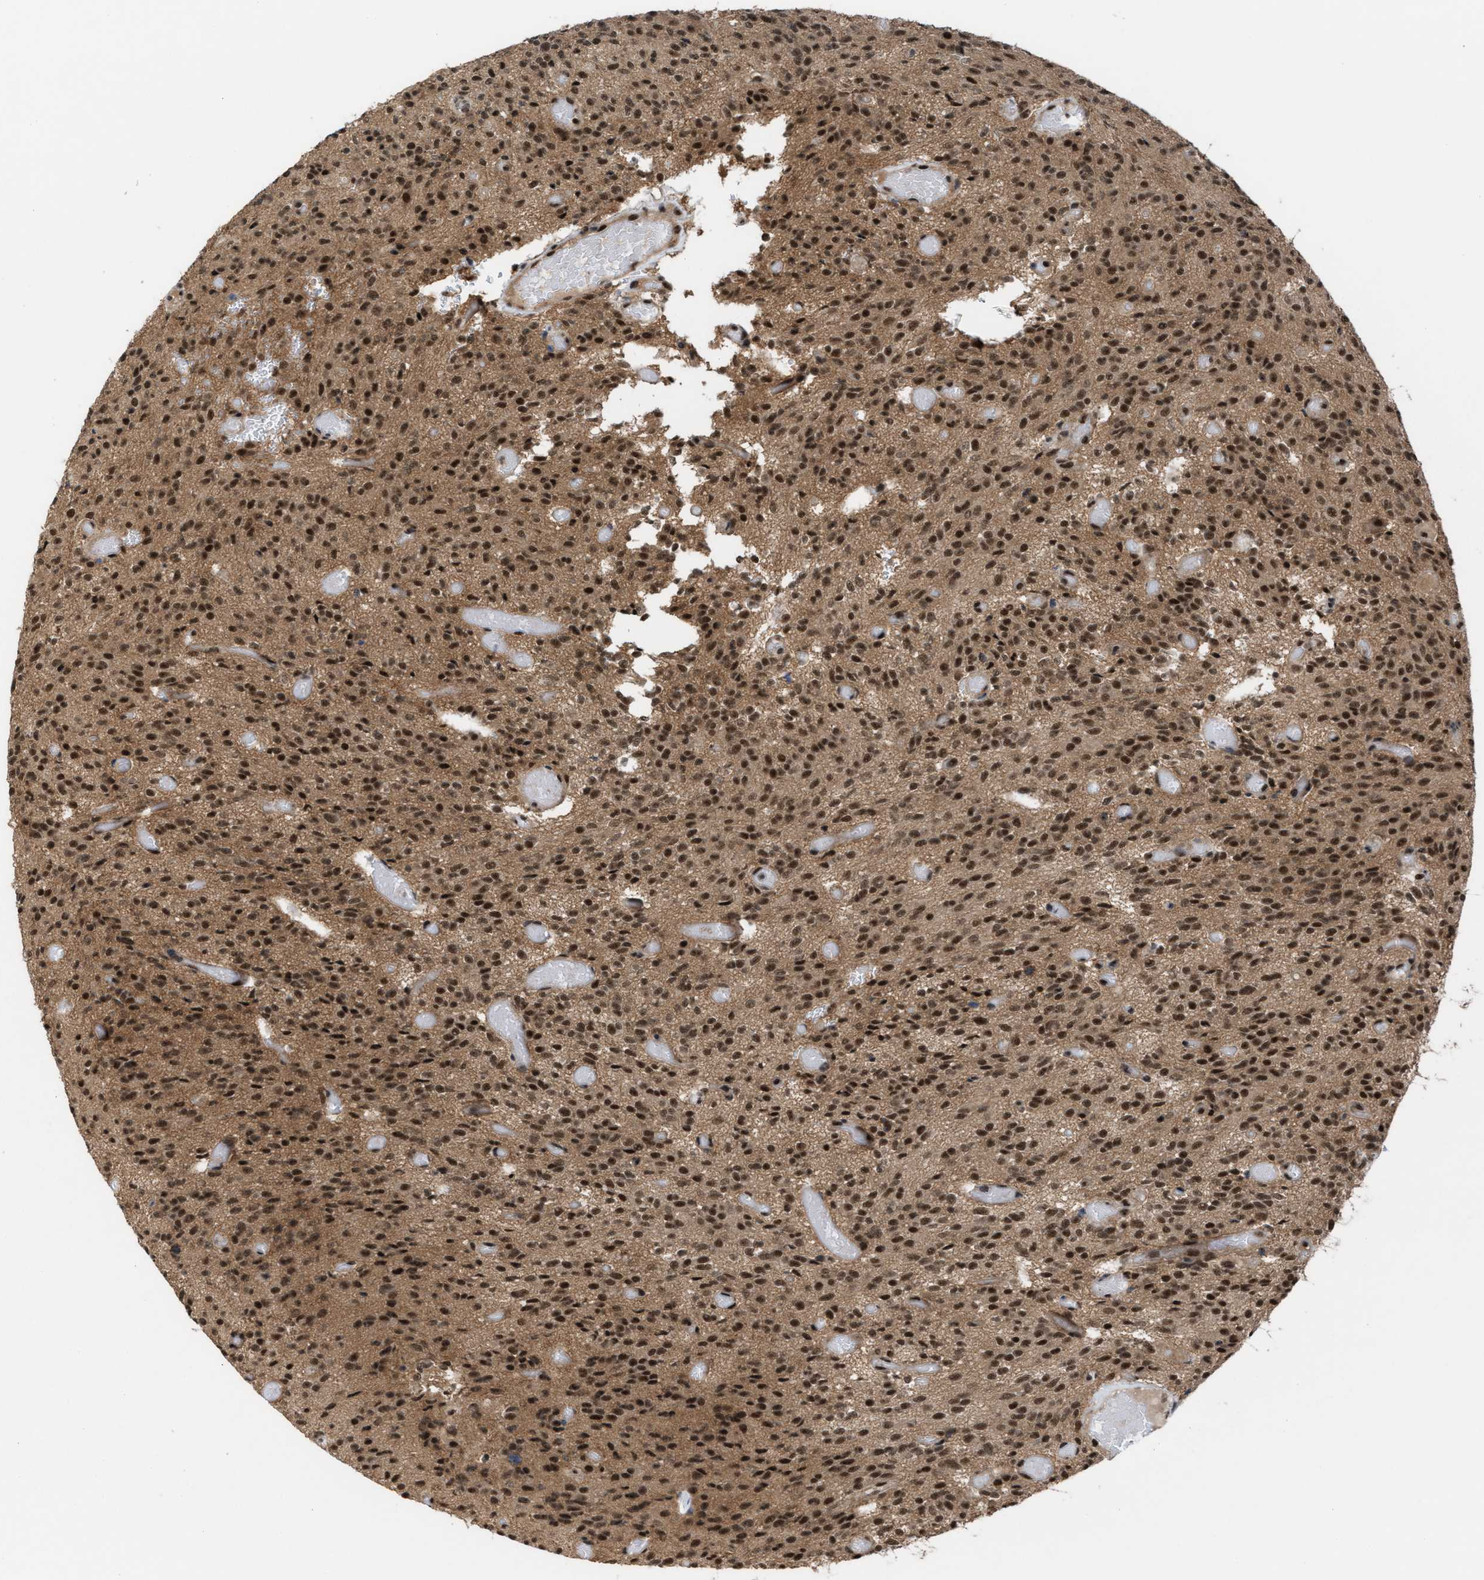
{"staining": {"intensity": "strong", "quantity": "25%-75%", "location": "cytoplasmic/membranous,nuclear"}, "tissue": "glioma", "cell_type": "Tumor cells", "image_type": "cancer", "snomed": [{"axis": "morphology", "description": "Glioma, malignant, High grade"}, {"axis": "topography", "description": "Brain"}], "caption": "High-magnification brightfield microscopy of malignant high-grade glioma stained with DAB (3,3'-diaminobenzidine) (brown) and counterstained with hematoxylin (blue). tumor cells exhibit strong cytoplasmic/membranous and nuclear staining is present in approximately25%-75% of cells.", "gene": "PRPF4", "patient": {"sex": "male", "age": 34}}